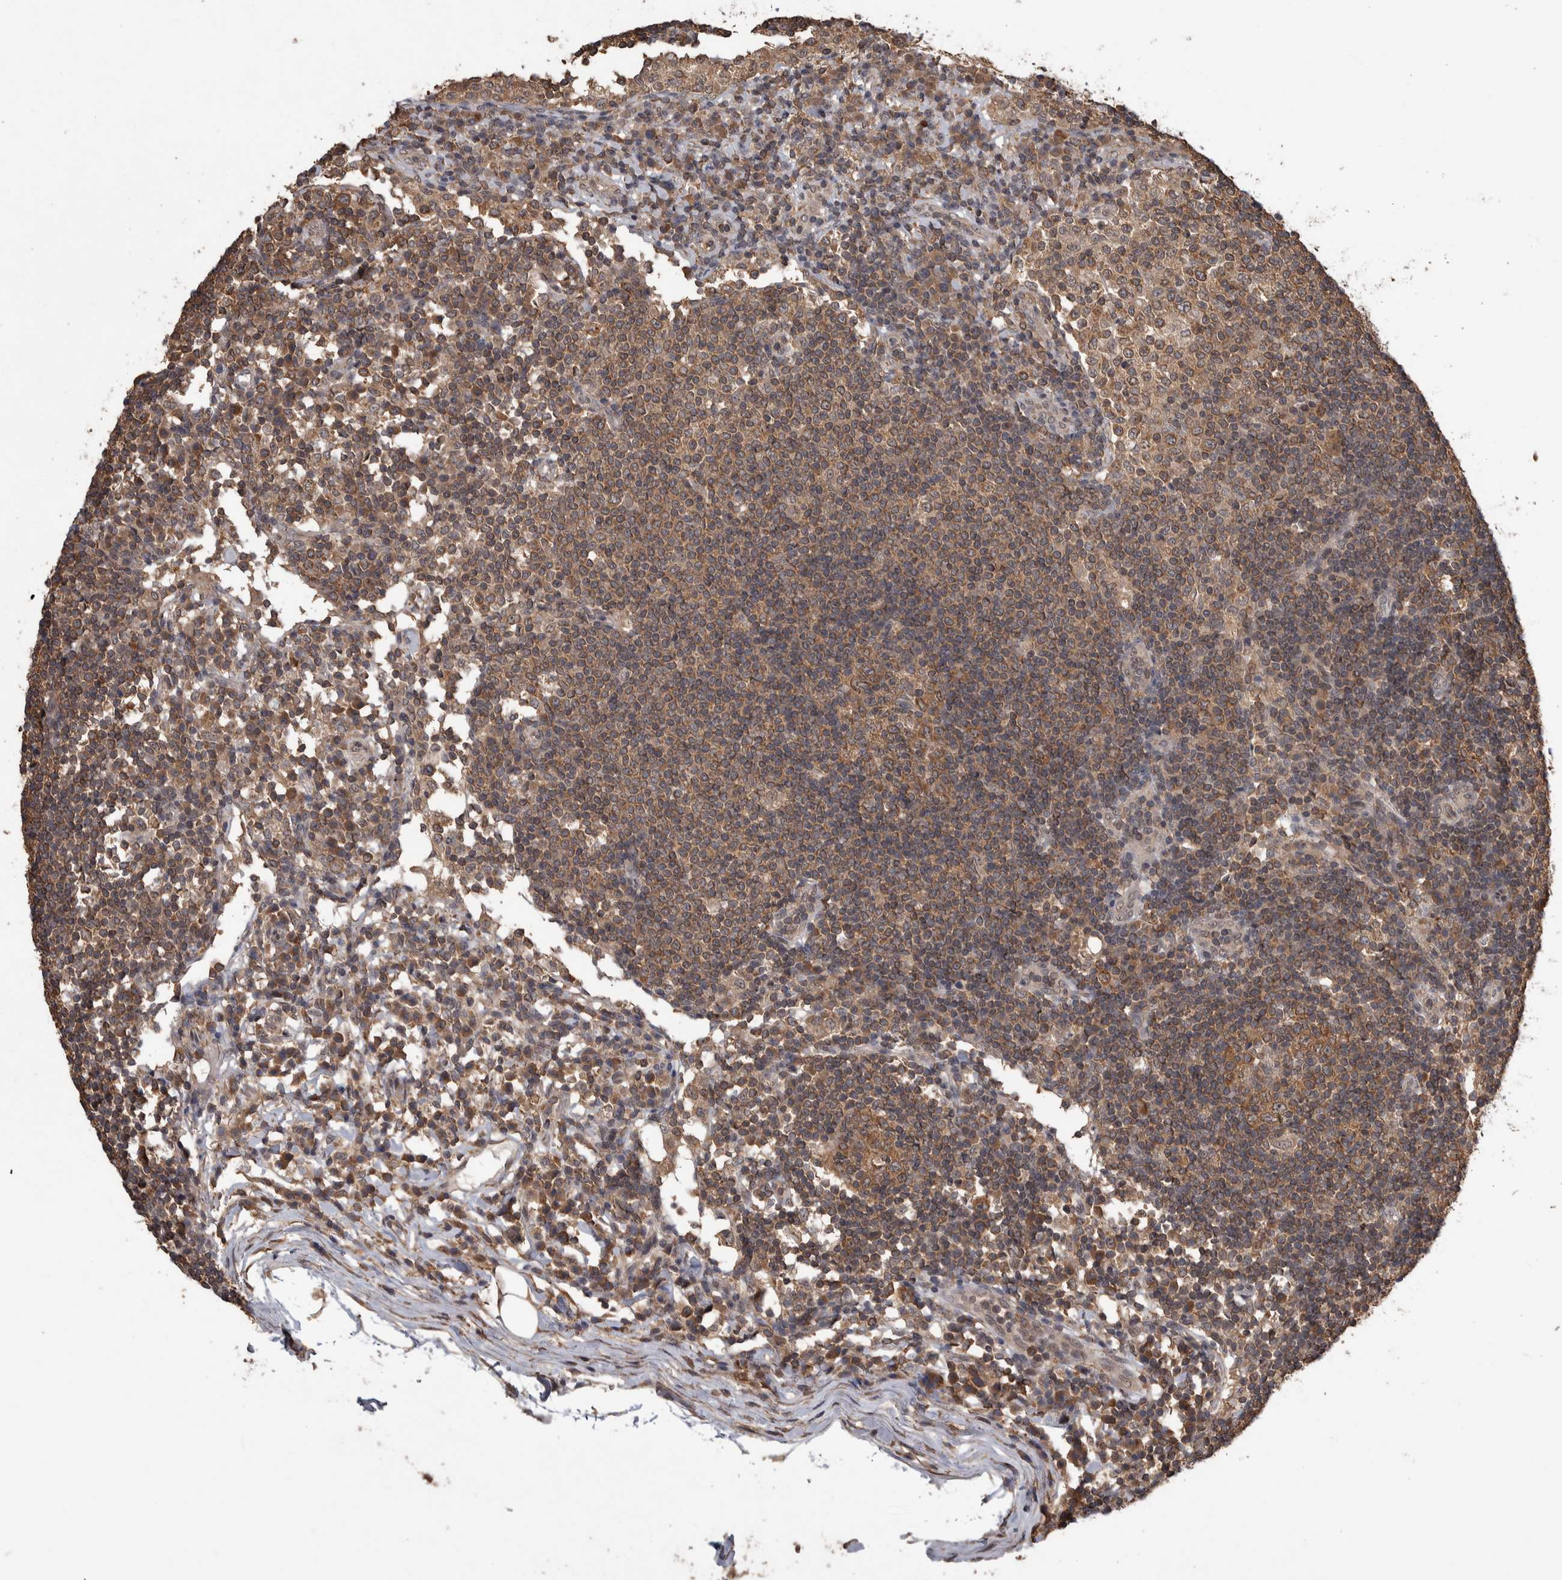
{"staining": {"intensity": "moderate", "quantity": ">75%", "location": "cytoplasmic/membranous"}, "tissue": "lymph node", "cell_type": "Germinal center cells", "image_type": "normal", "snomed": [{"axis": "morphology", "description": "Normal tissue, NOS"}, {"axis": "topography", "description": "Lymph node"}], "caption": "The photomicrograph reveals staining of unremarkable lymph node, revealing moderate cytoplasmic/membranous protein staining (brown color) within germinal center cells. The staining was performed using DAB to visualize the protein expression in brown, while the nuclei were stained in blue with hematoxylin (Magnification: 20x).", "gene": "DVL2", "patient": {"sex": "female", "age": 53}}